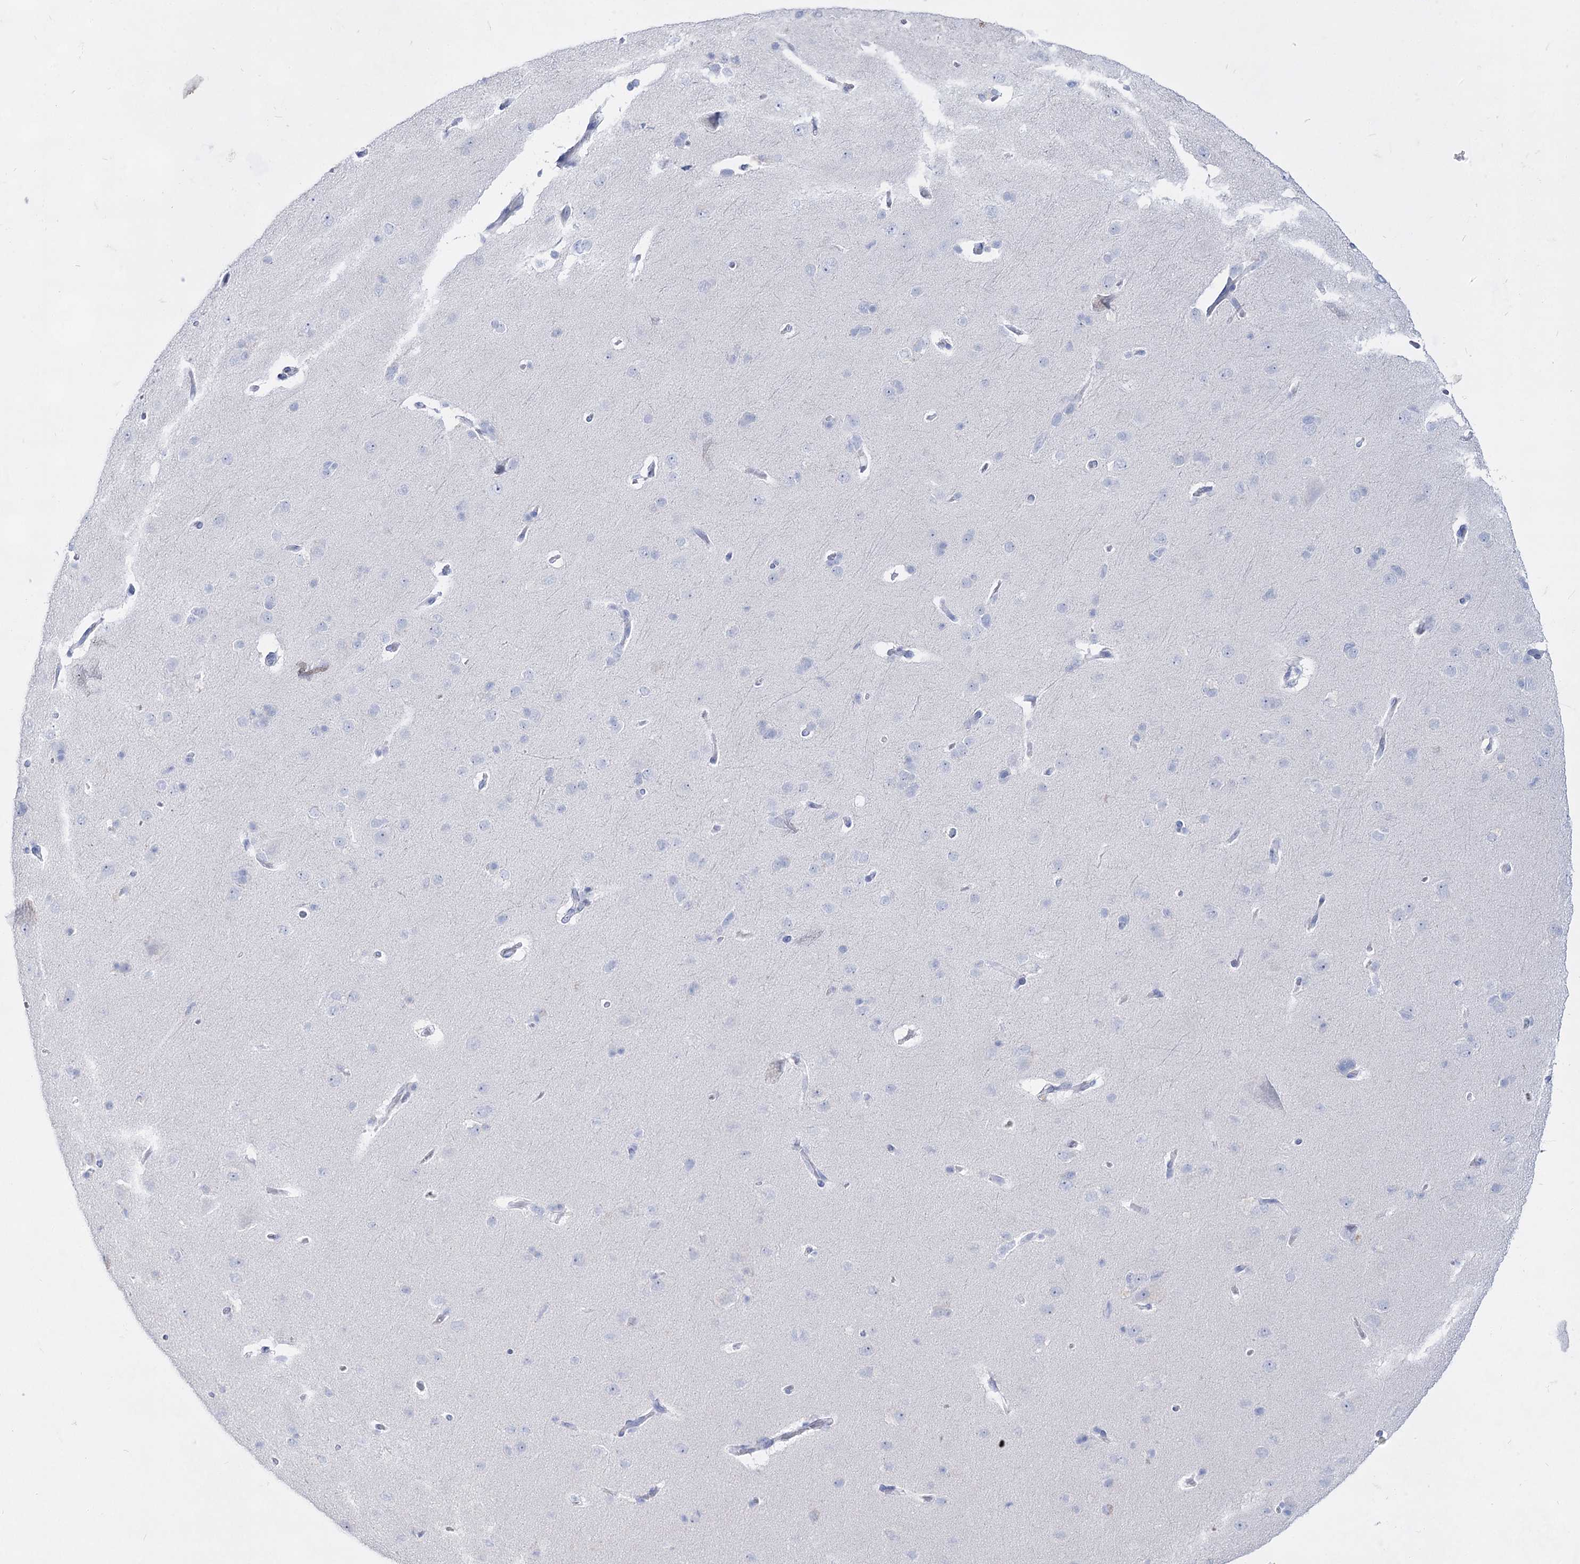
{"staining": {"intensity": "negative", "quantity": "none", "location": "none"}, "tissue": "cerebral cortex", "cell_type": "Endothelial cells", "image_type": "normal", "snomed": [{"axis": "morphology", "description": "Normal tissue, NOS"}, {"axis": "topography", "description": "Cerebral cortex"}], "caption": "An IHC micrograph of normal cerebral cortex is shown. There is no staining in endothelial cells of cerebral cortex.", "gene": "ACRV1", "patient": {"sex": "male", "age": 62}}